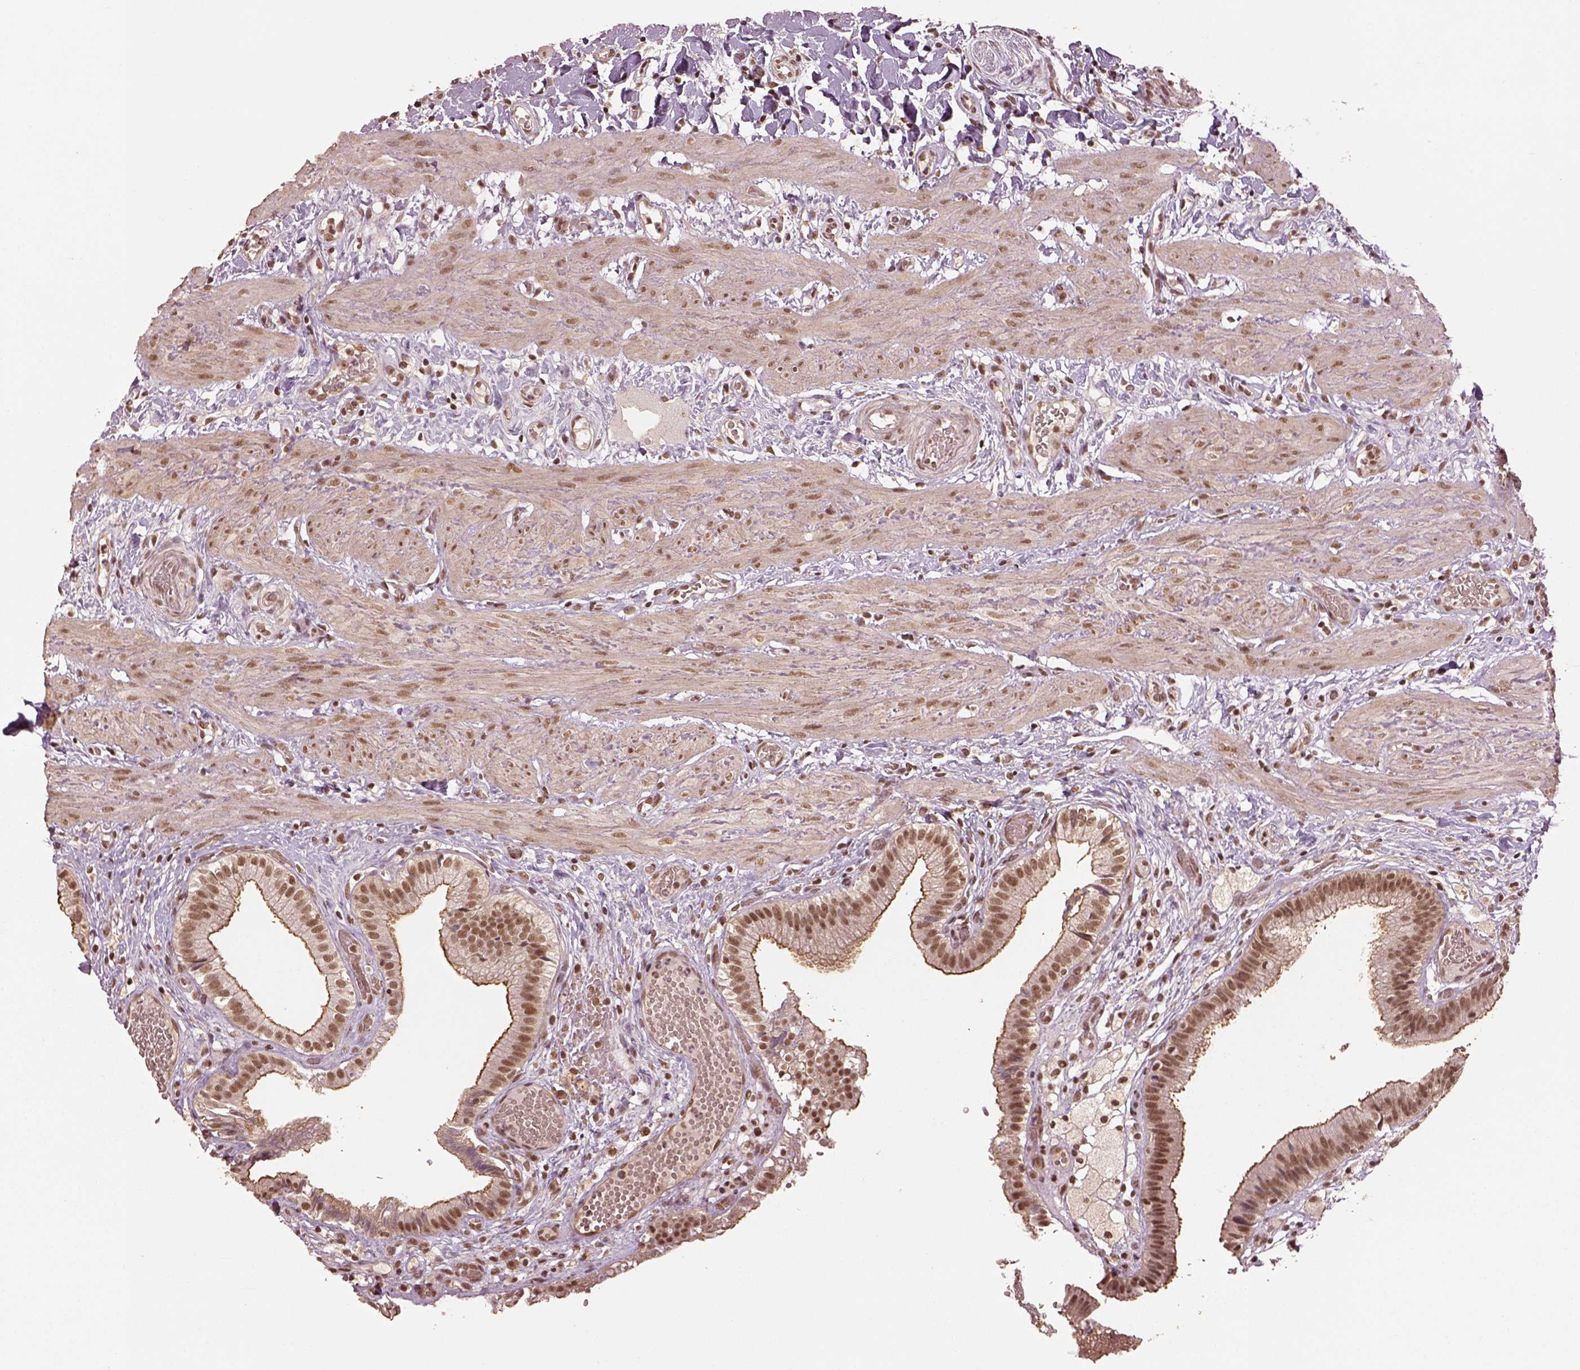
{"staining": {"intensity": "moderate", "quantity": ">75%", "location": "cytoplasmic/membranous,nuclear"}, "tissue": "gallbladder", "cell_type": "Glandular cells", "image_type": "normal", "snomed": [{"axis": "morphology", "description": "Normal tissue, NOS"}, {"axis": "topography", "description": "Gallbladder"}], "caption": "A brown stain labels moderate cytoplasmic/membranous,nuclear expression of a protein in glandular cells of unremarkable gallbladder. Using DAB (3,3'-diaminobenzidine) (brown) and hematoxylin (blue) stains, captured at high magnification using brightfield microscopy.", "gene": "BRD9", "patient": {"sex": "female", "age": 24}}